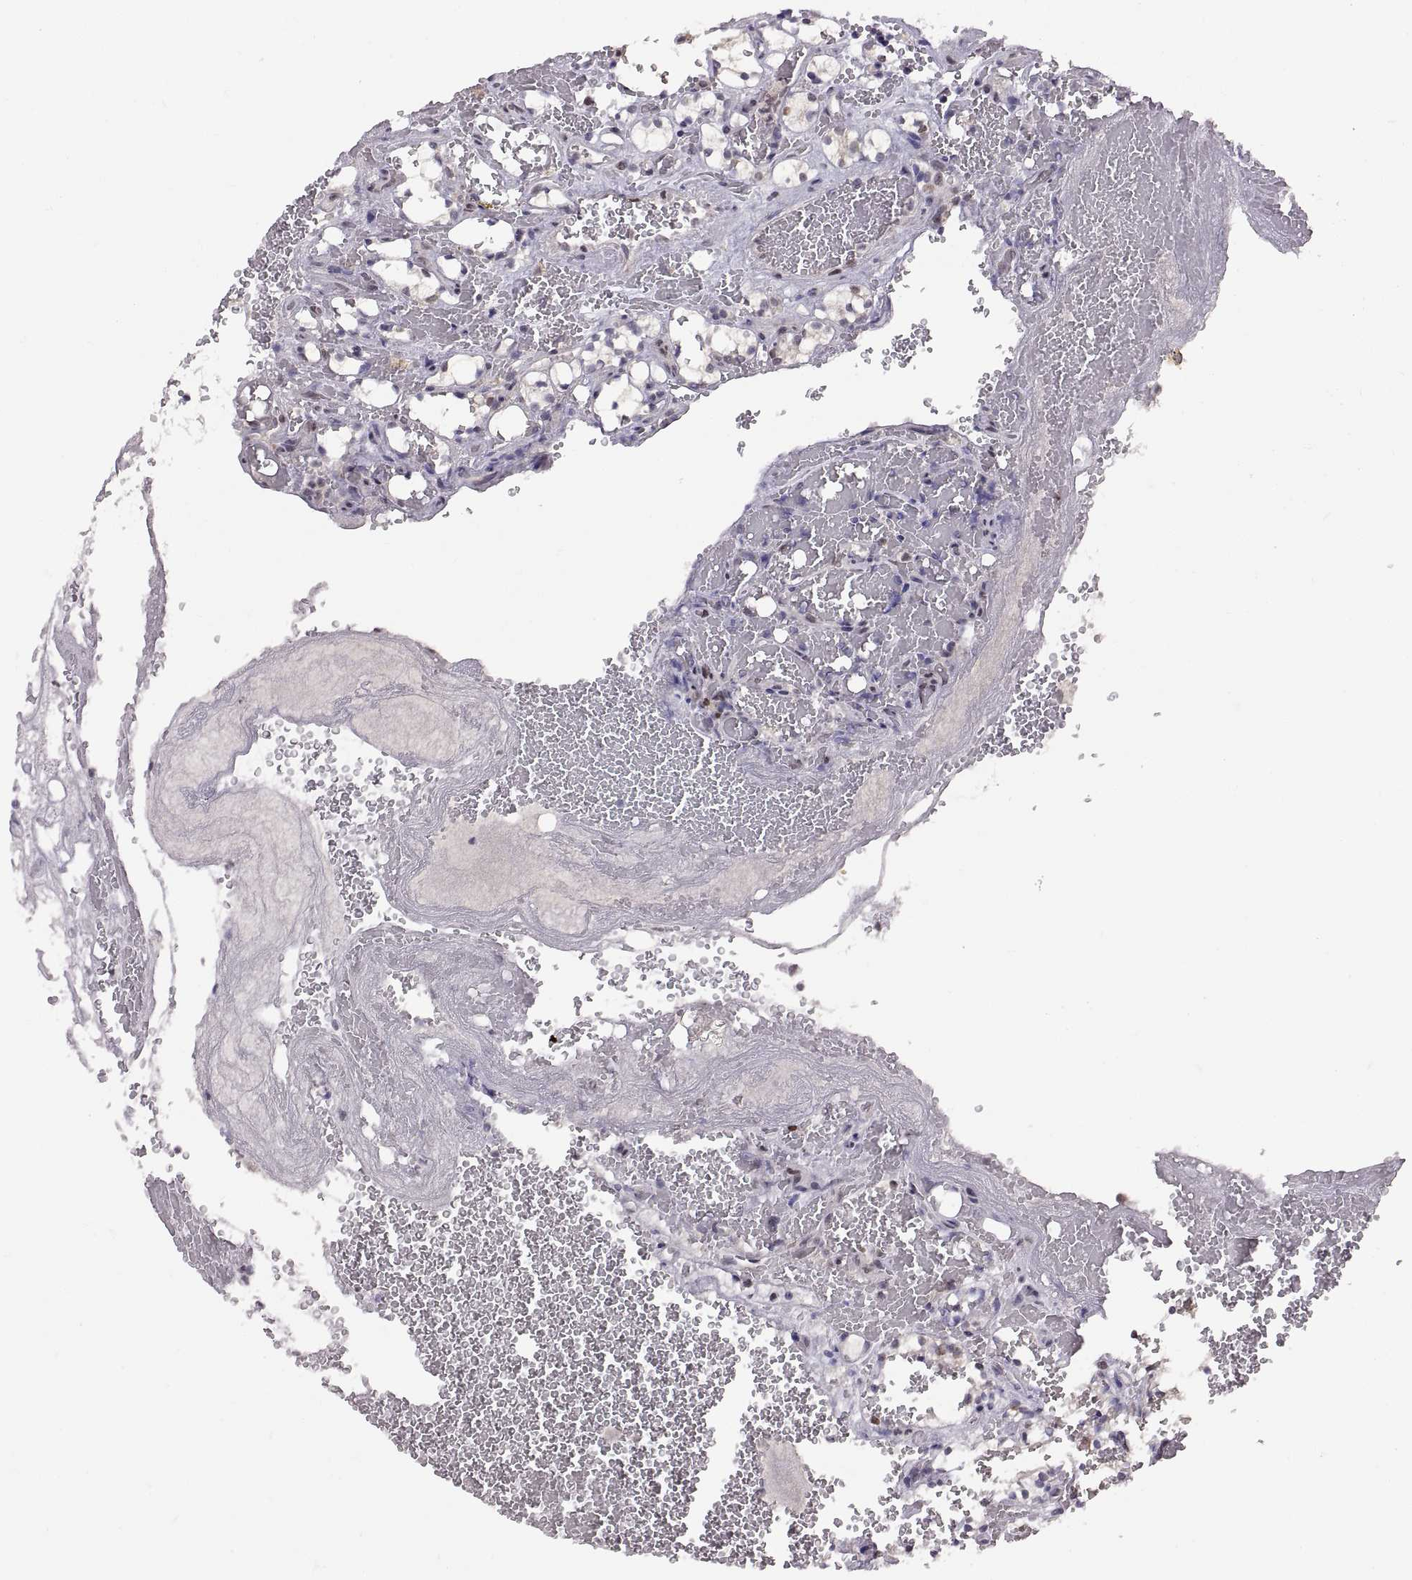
{"staining": {"intensity": "negative", "quantity": "none", "location": "none"}, "tissue": "renal cancer", "cell_type": "Tumor cells", "image_type": "cancer", "snomed": [{"axis": "morphology", "description": "Adenocarcinoma, NOS"}, {"axis": "topography", "description": "Kidney"}], "caption": "Tumor cells are negative for protein expression in human renal adenocarcinoma.", "gene": "SNAI1", "patient": {"sex": "female", "age": 69}}